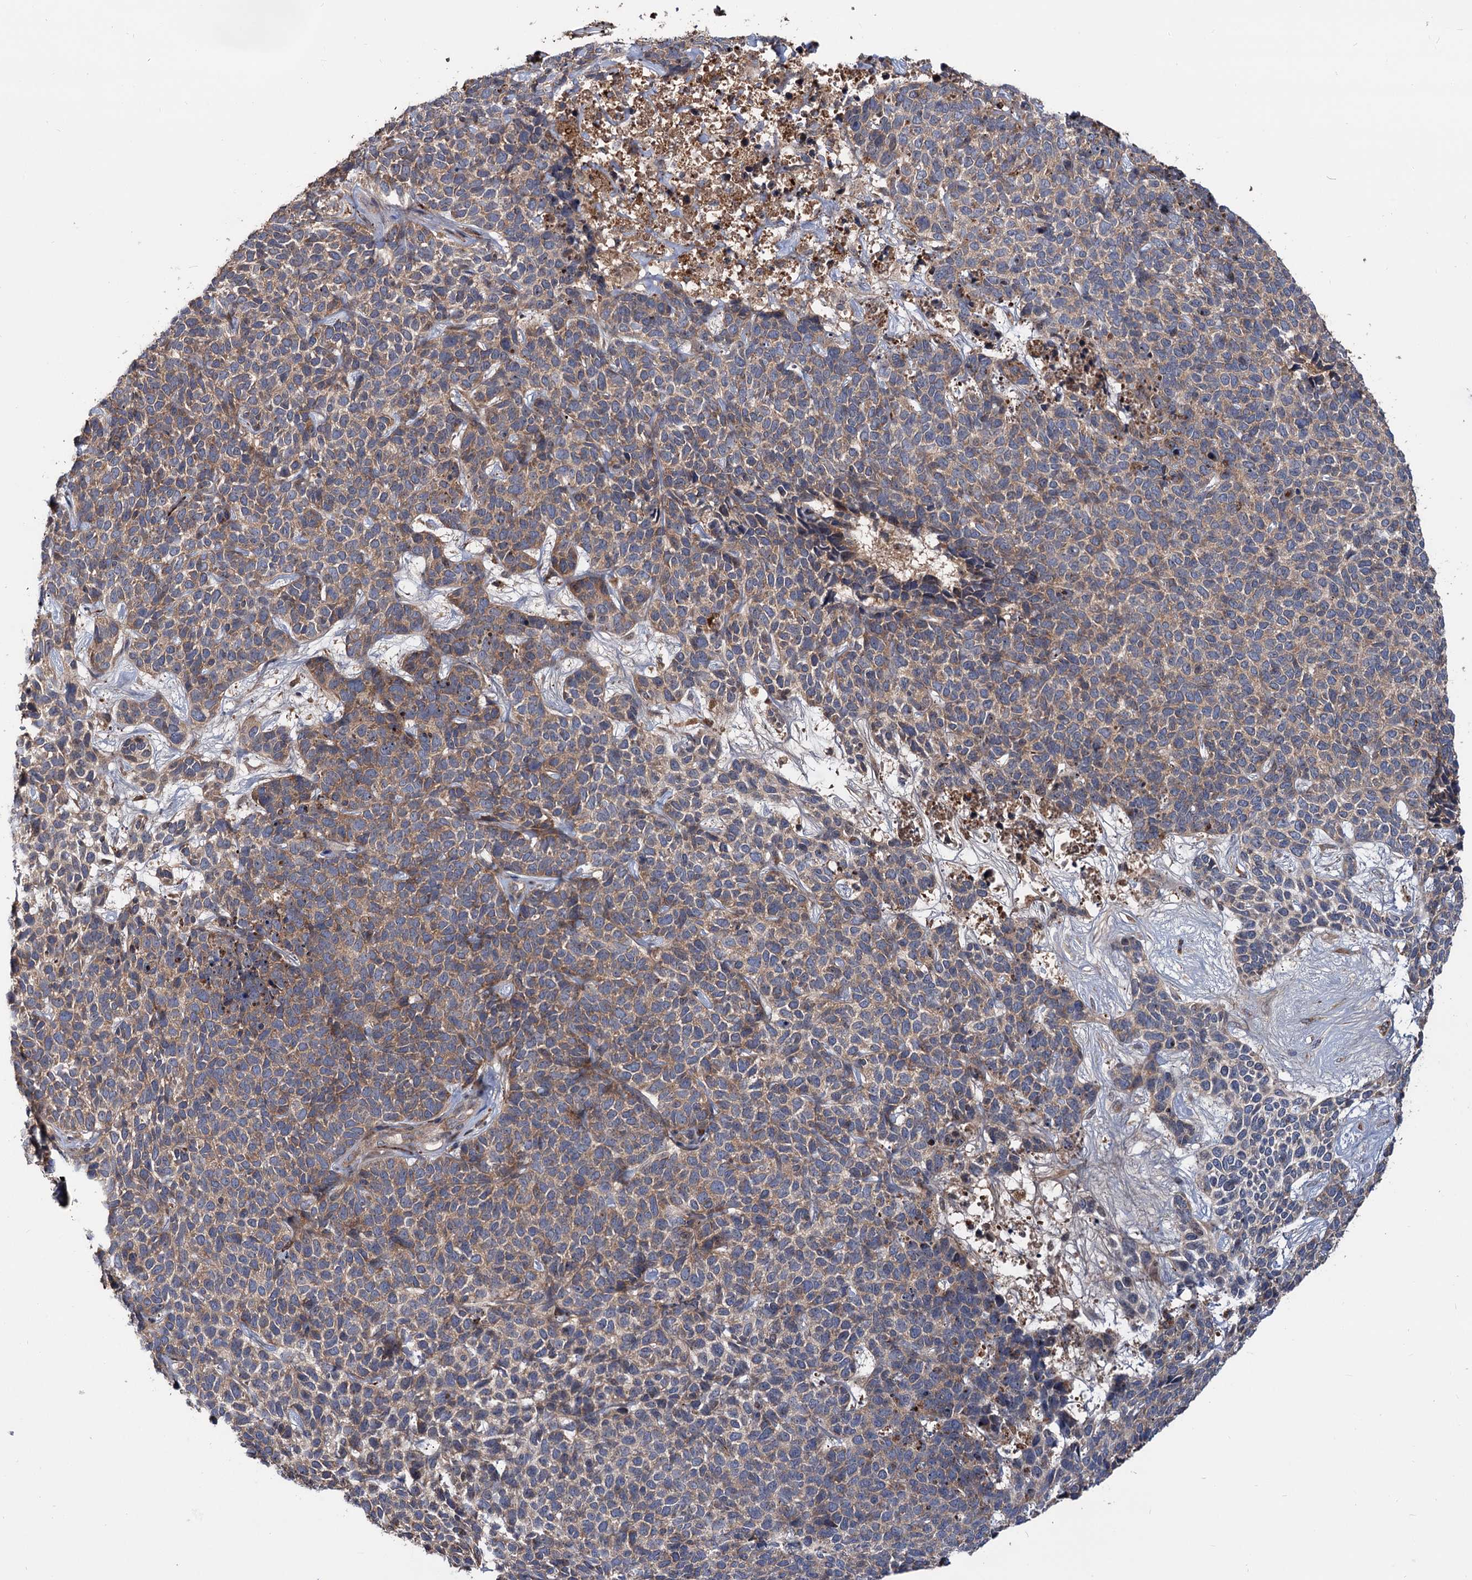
{"staining": {"intensity": "moderate", "quantity": ">75%", "location": "cytoplasmic/membranous"}, "tissue": "skin cancer", "cell_type": "Tumor cells", "image_type": "cancer", "snomed": [{"axis": "morphology", "description": "Basal cell carcinoma"}, {"axis": "topography", "description": "Skin"}], "caption": "This micrograph shows immunohistochemistry (IHC) staining of human skin cancer, with medium moderate cytoplasmic/membranous positivity in approximately >75% of tumor cells.", "gene": "RNF111", "patient": {"sex": "female", "age": 84}}